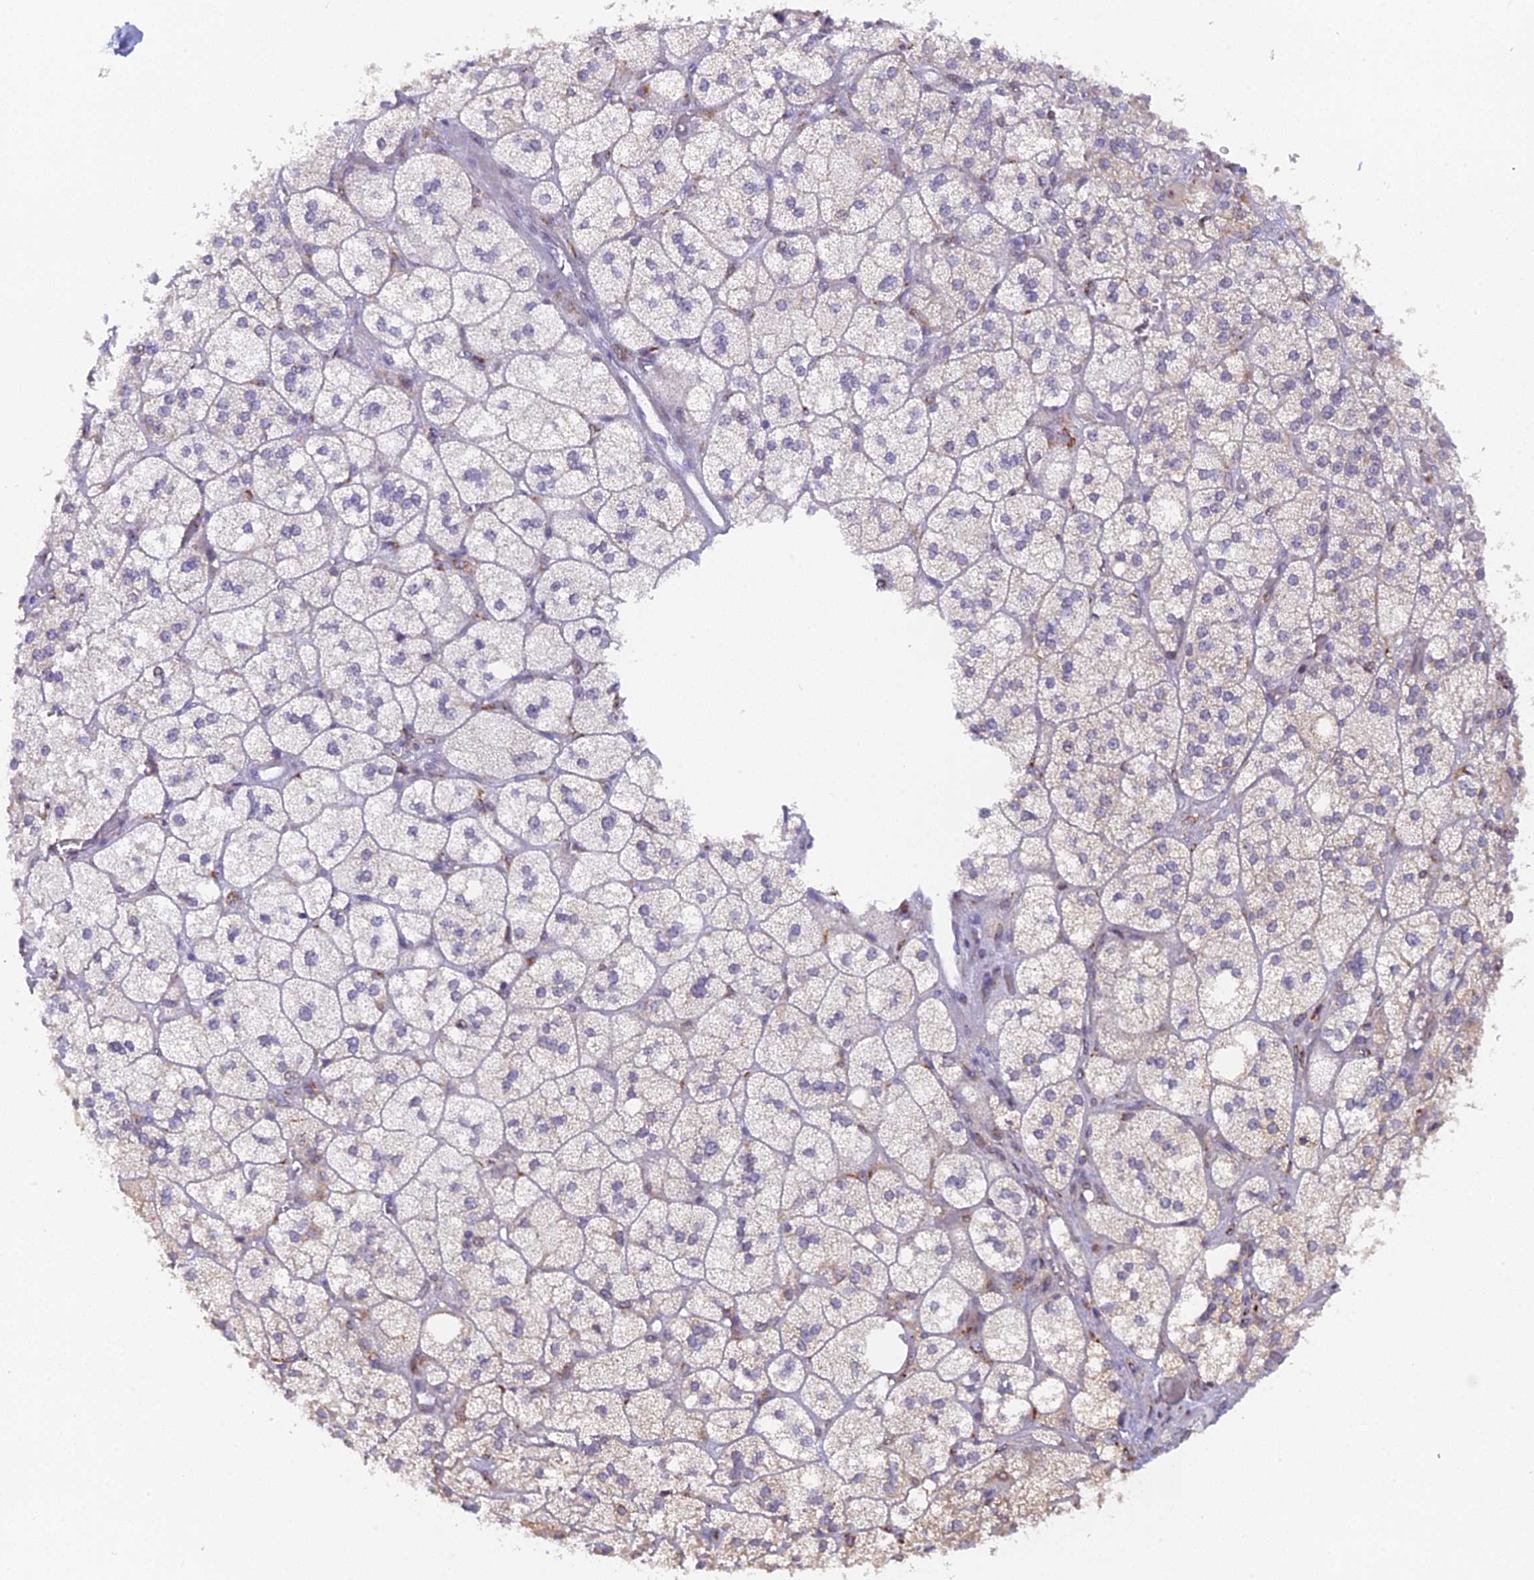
{"staining": {"intensity": "weak", "quantity": "25%-75%", "location": "cytoplasmic/membranous"}, "tissue": "adrenal gland", "cell_type": "Glandular cells", "image_type": "normal", "snomed": [{"axis": "morphology", "description": "Normal tissue, NOS"}, {"axis": "topography", "description": "Adrenal gland"}], "caption": "Immunohistochemistry (IHC) photomicrograph of benign human adrenal gland stained for a protein (brown), which exhibits low levels of weak cytoplasmic/membranous staining in approximately 25%-75% of glandular cells.", "gene": "SNX17", "patient": {"sex": "male", "age": 61}}